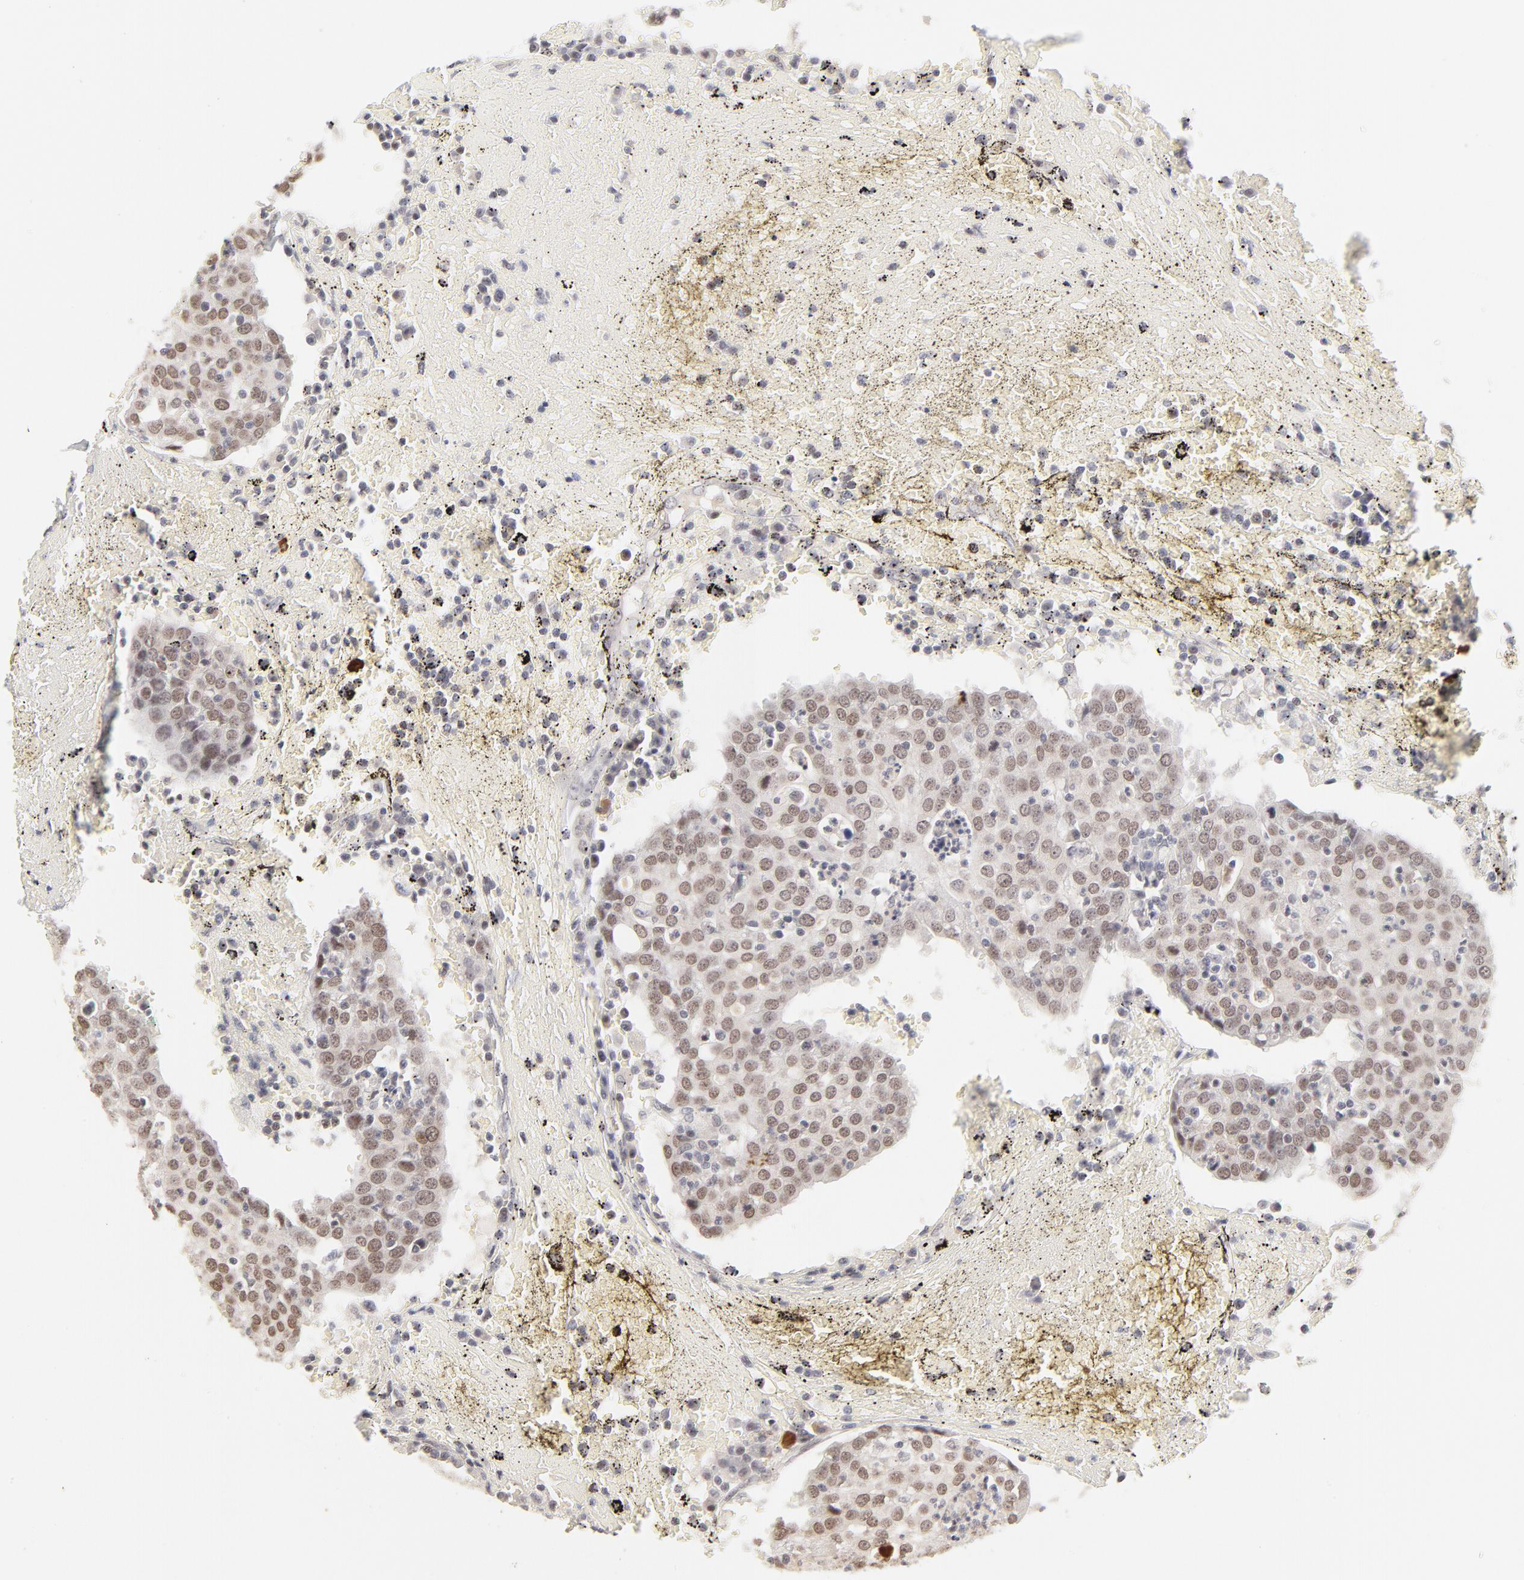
{"staining": {"intensity": "weak", "quantity": "25%-75%", "location": "cytoplasmic/membranous"}, "tissue": "head and neck cancer", "cell_type": "Tumor cells", "image_type": "cancer", "snomed": [{"axis": "morphology", "description": "Adenocarcinoma, NOS"}, {"axis": "topography", "description": "Salivary gland"}, {"axis": "topography", "description": "Head-Neck"}], "caption": "A brown stain shows weak cytoplasmic/membranous positivity of a protein in head and neck cancer (adenocarcinoma) tumor cells.", "gene": "PBX3", "patient": {"sex": "female", "age": 65}}